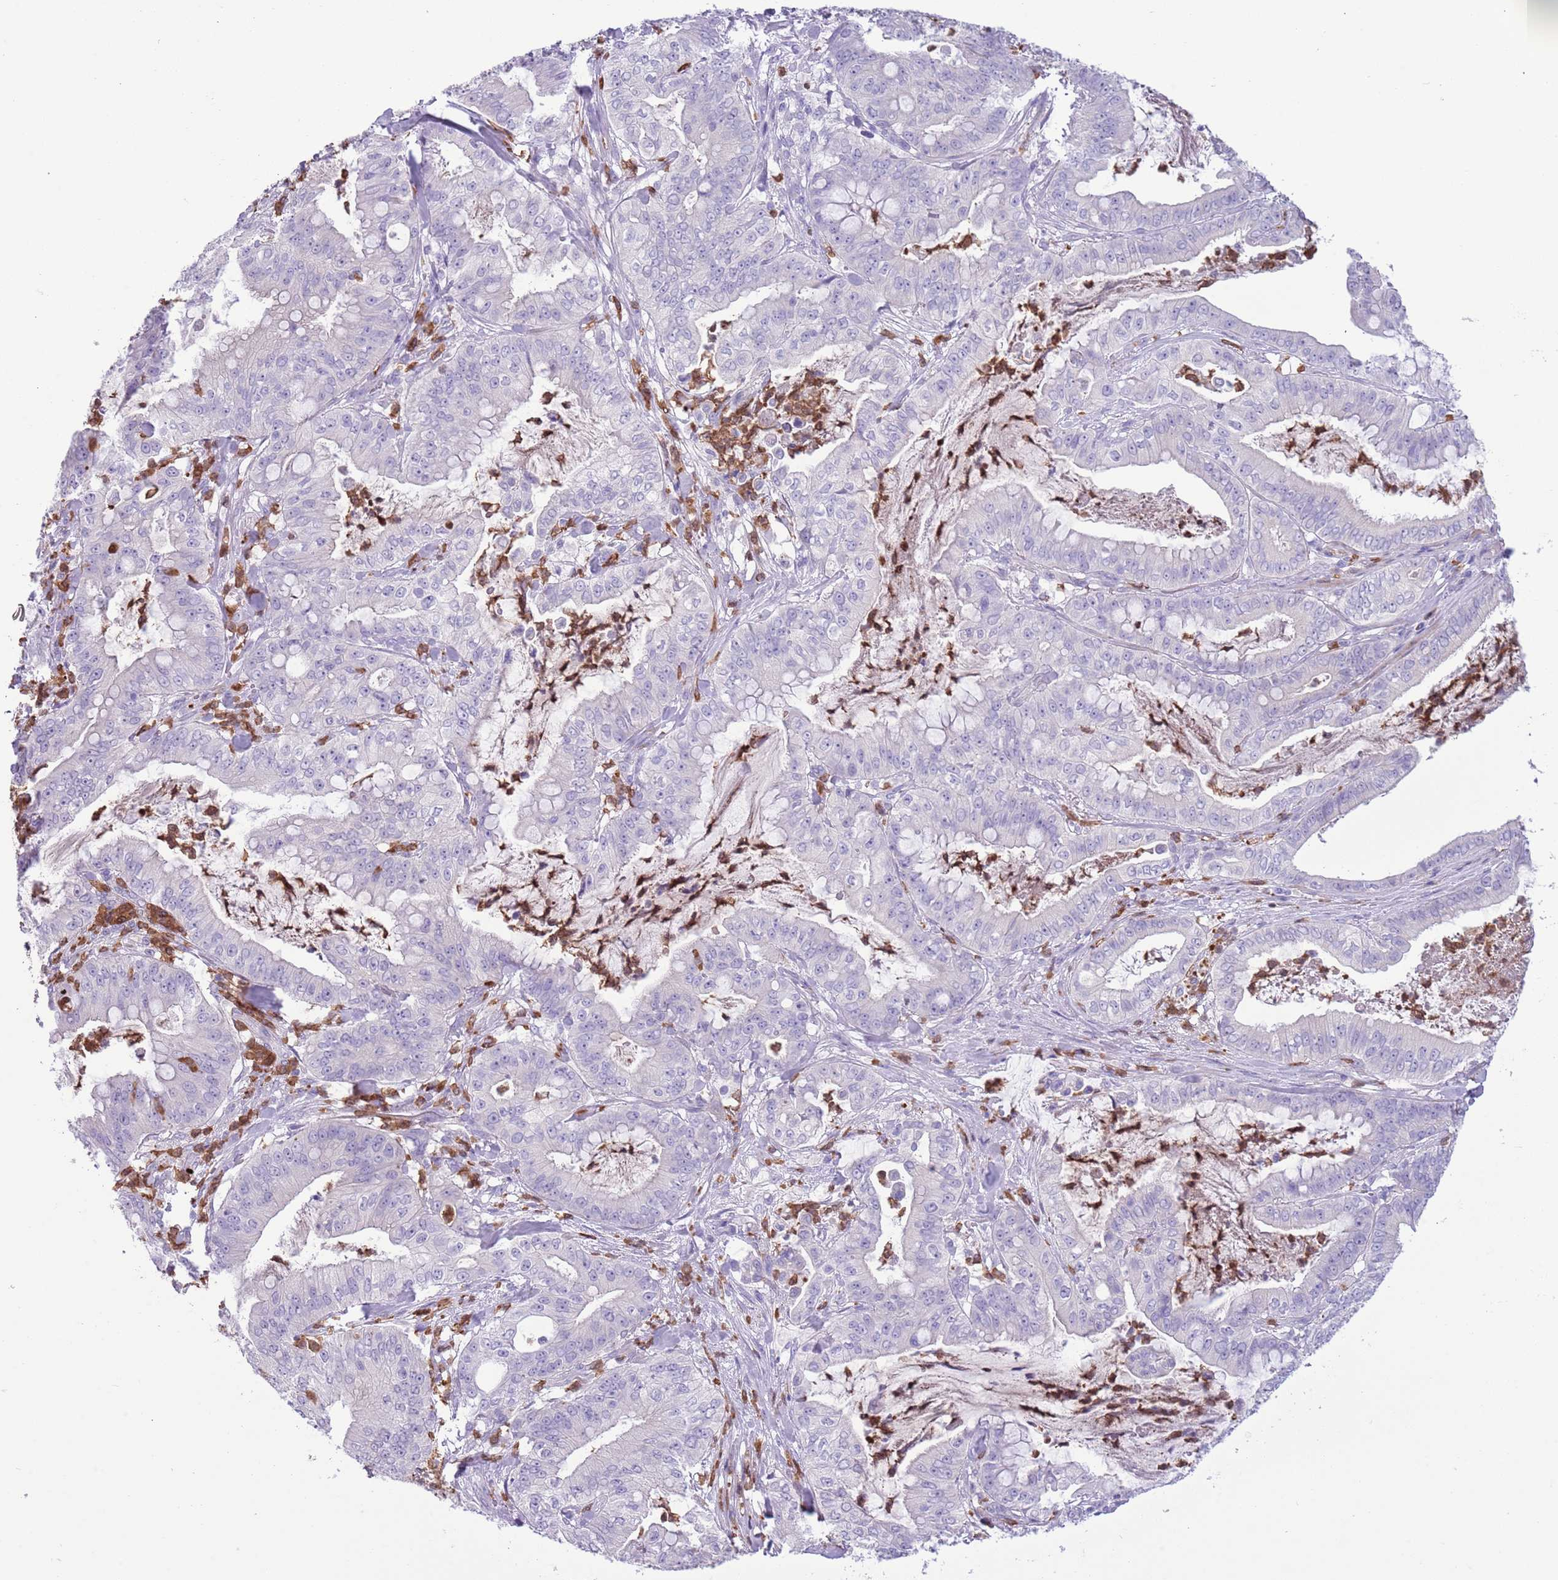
{"staining": {"intensity": "negative", "quantity": "none", "location": "none"}, "tissue": "pancreatic cancer", "cell_type": "Tumor cells", "image_type": "cancer", "snomed": [{"axis": "morphology", "description": "Adenocarcinoma, NOS"}, {"axis": "topography", "description": "Pancreas"}], "caption": "High magnification brightfield microscopy of adenocarcinoma (pancreatic) stained with DAB (brown) and counterstained with hematoxylin (blue): tumor cells show no significant positivity.", "gene": "OR6M1", "patient": {"sex": "male", "age": 71}}